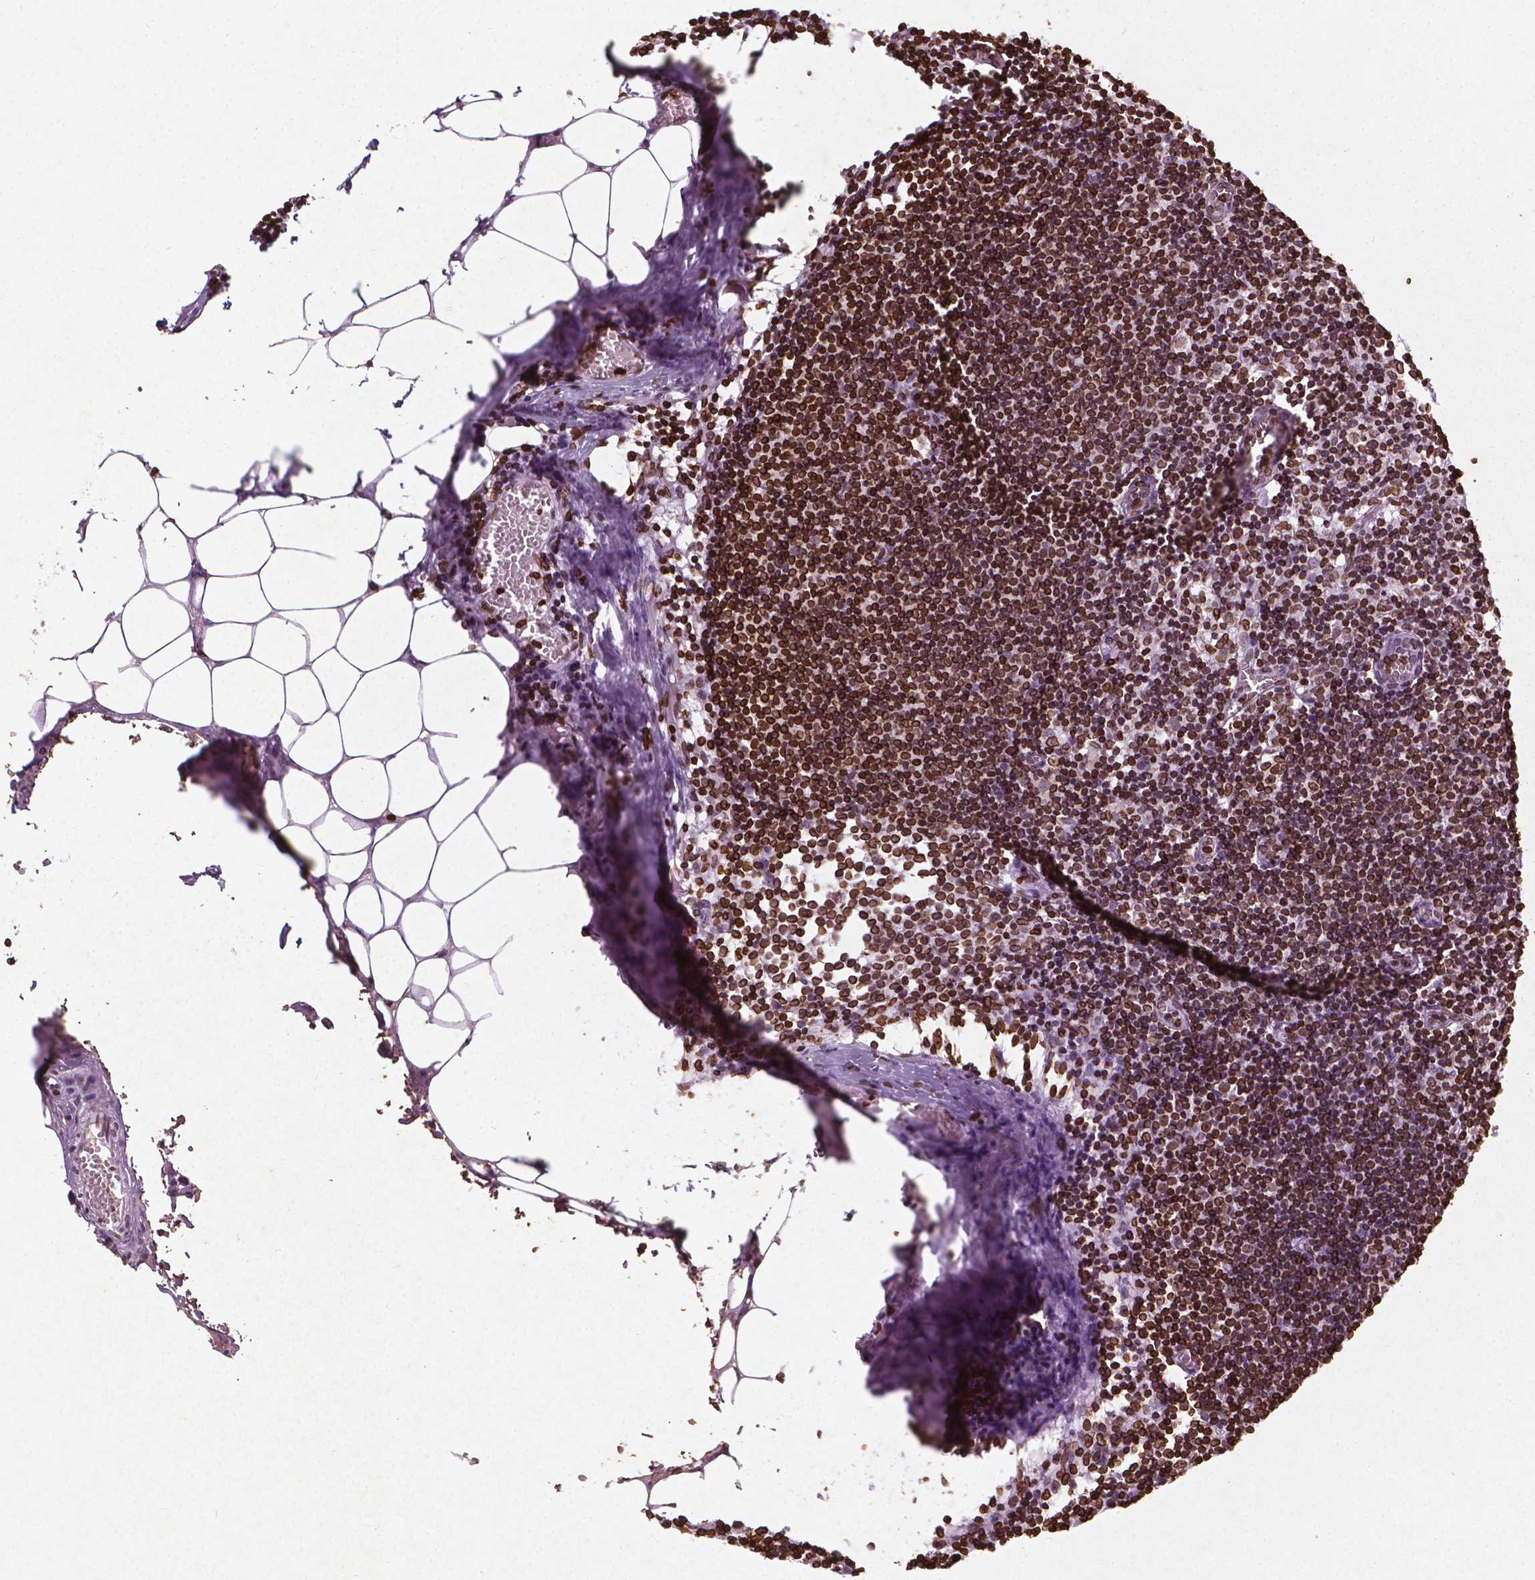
{"staining": {"intensity": "strong", "quantity": ">75%", "location": "cytoplasmic/membranous,nuclear"}, "tissue": "lymph node", "cell_type": "Germinal center cells", "image_type": "normal", "snomed": [{"axis": "morphology", "description": "Normal tissue, NOS"}, {"axis": "topography", "description": "Lymph node"}], "caption": "Protein analysis of normal lymph node shows strong cytoplasmic/membranous,nuclear staining in about >75% of germinal center cells.", "gene": "LMNB1", "patient": {"sex": "female", "age": 52}}